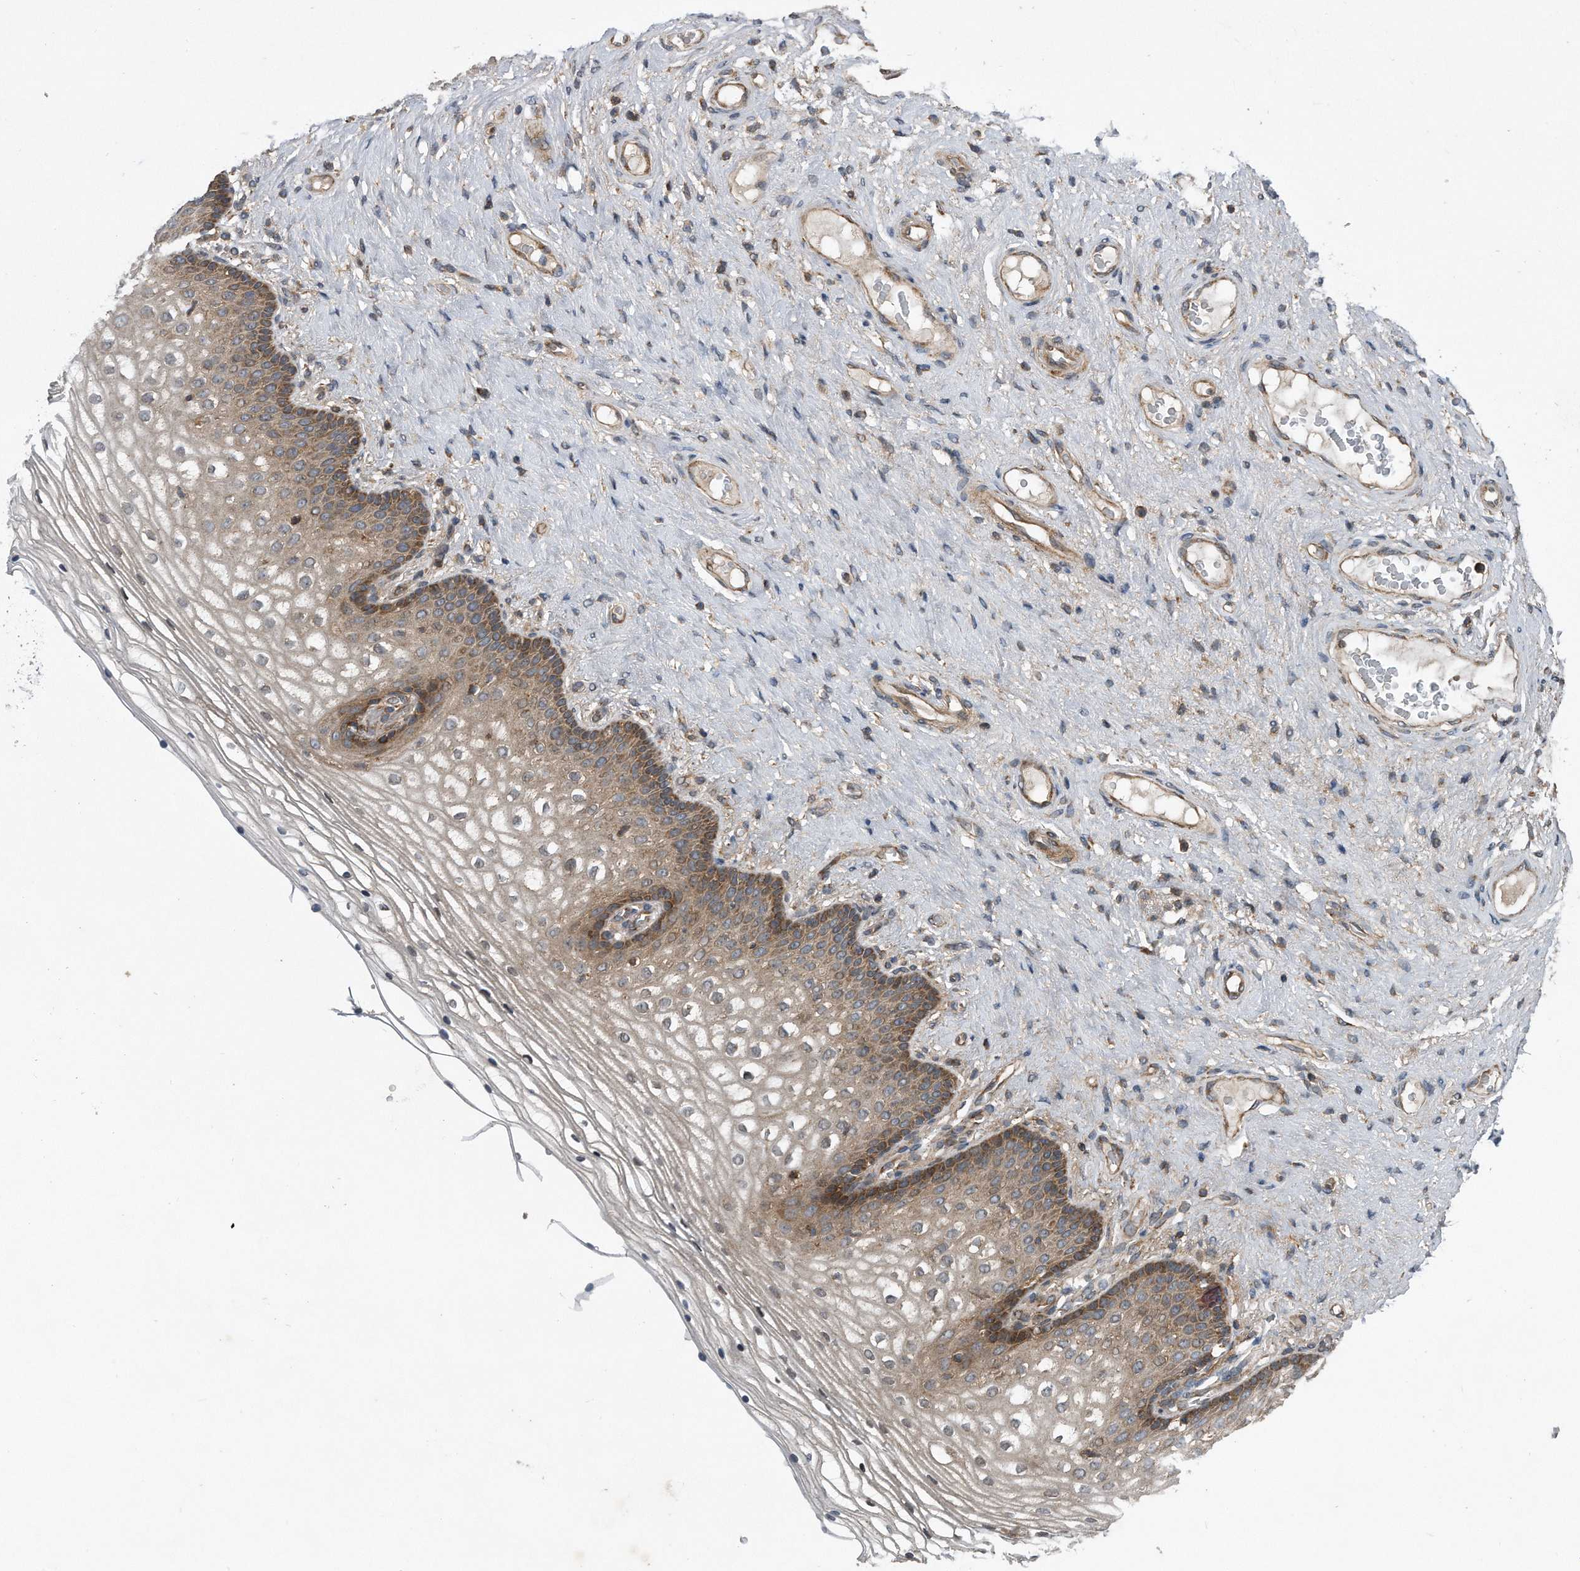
{"staining": {"intensity": "moderate", "quantity": "<25%", "location": "cytoplasmic/membranous"}, "tissue": "vagina", "cell_type": "Squamous epithelial cells", "image_type": "normal", "snomed": [{"axis": "morphology", "description": "Normal tissue, NOS"}, {"axis": "topography", "description": "Vagina"}], "caption": "This is a histology image of immunohistochemistry staining of benign vagina, which shows moderate positivity in the cytoplasmic/membranous of squamous epithelial cells.", "gene": "ALPK2", "patient": {"sex": "female", "age": 60}}